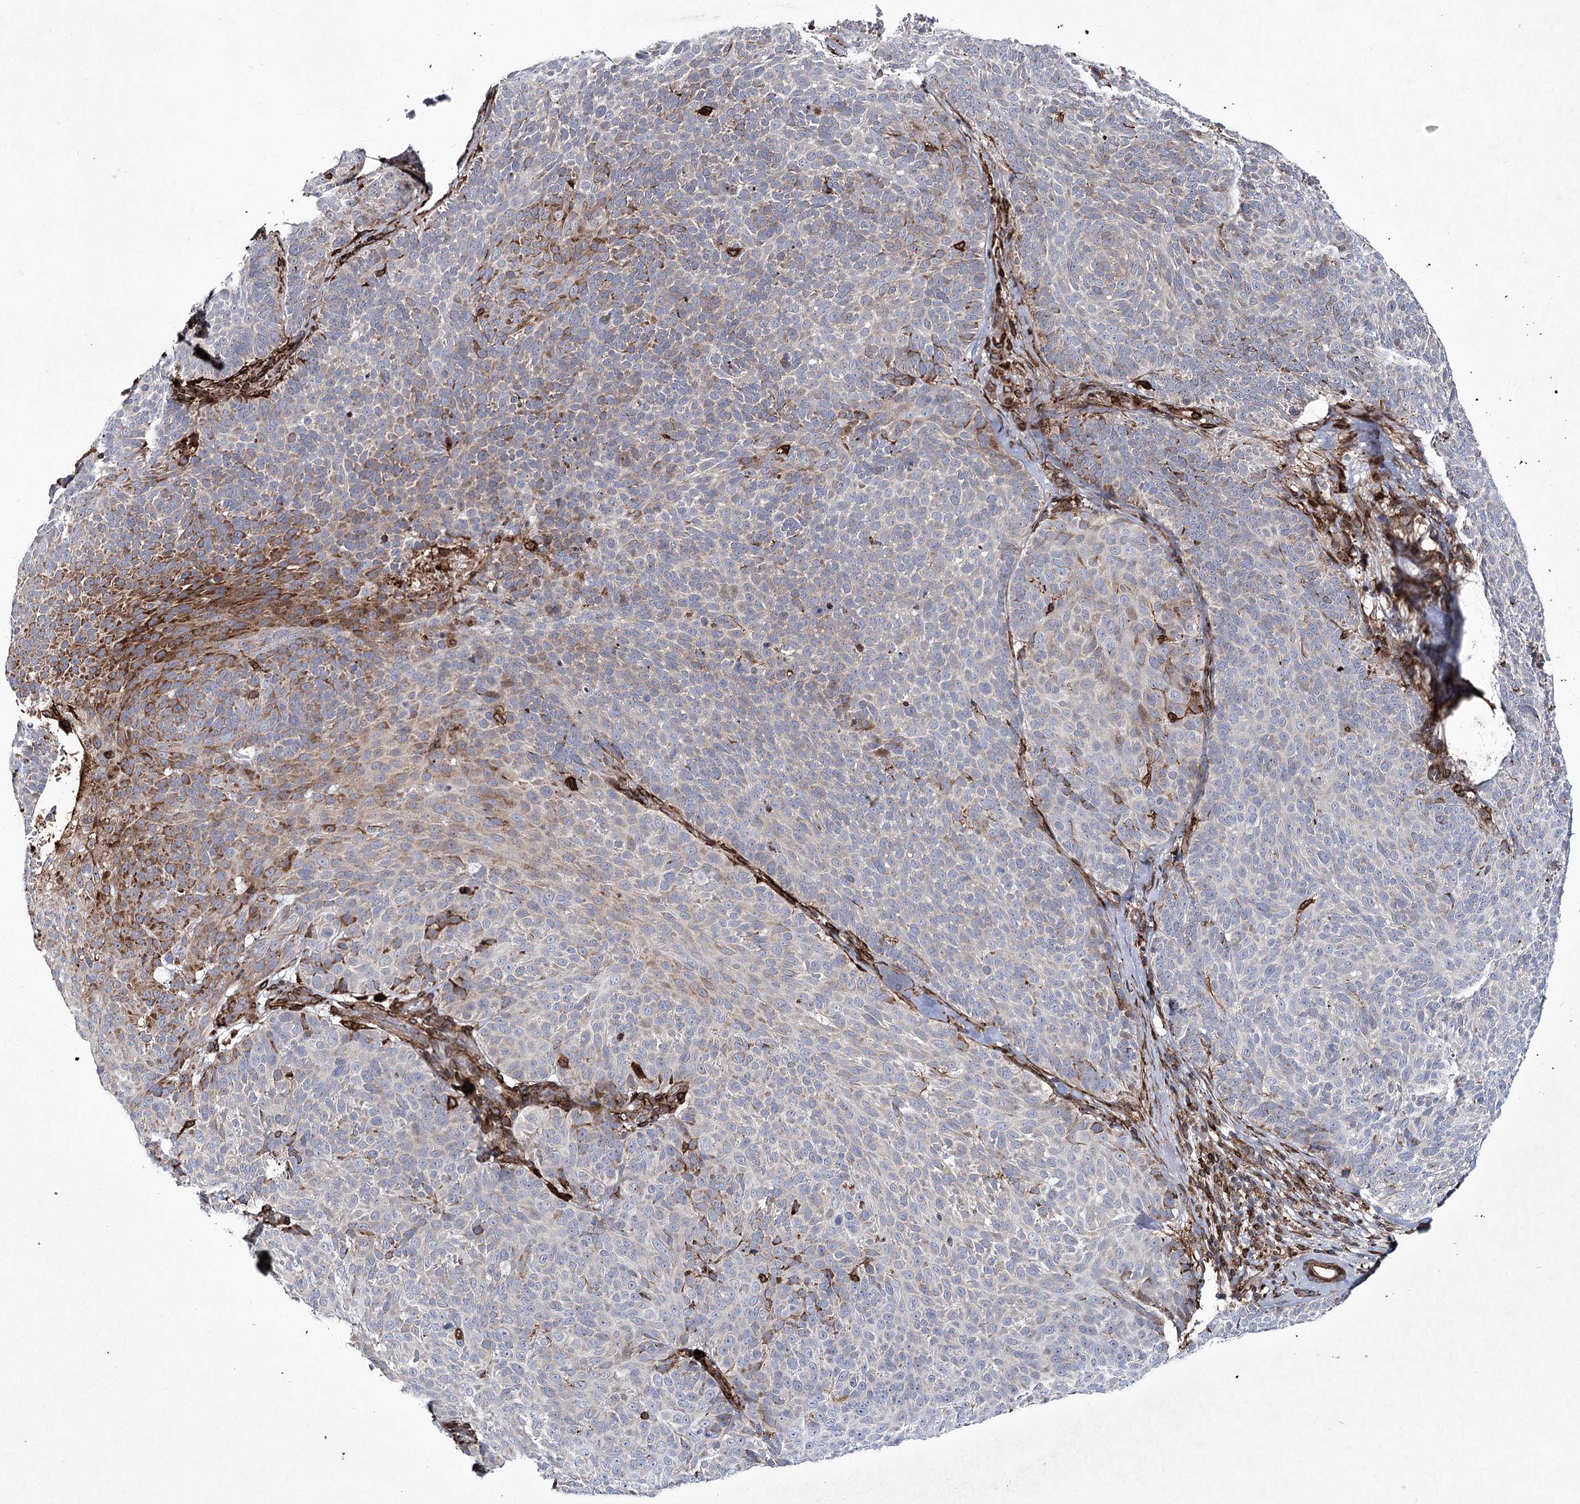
{"staining": {"intensity": "moderate", "quantity": "<25%", "location": "cytoplasmic/membranous"}, "tissue": "skin cancer", "cell_type": "Tumor cells", "image_type": "cancer", "snomed": [{"axis": "morphology", "description": "Basal cell carcinoma"}, {"axis": "topography", "description": "Skin"}], "caption": "High-power microscopy captured an IHC image of skin cancer, revealing moderate cytoplasmic/membranous expression in about <25% of tumor cells. (brown staining indicates protein expression, while blue staining denotes nuclei).", "gene": "DCUN1D4", "patient": {"sex": "male", "age": 85}}